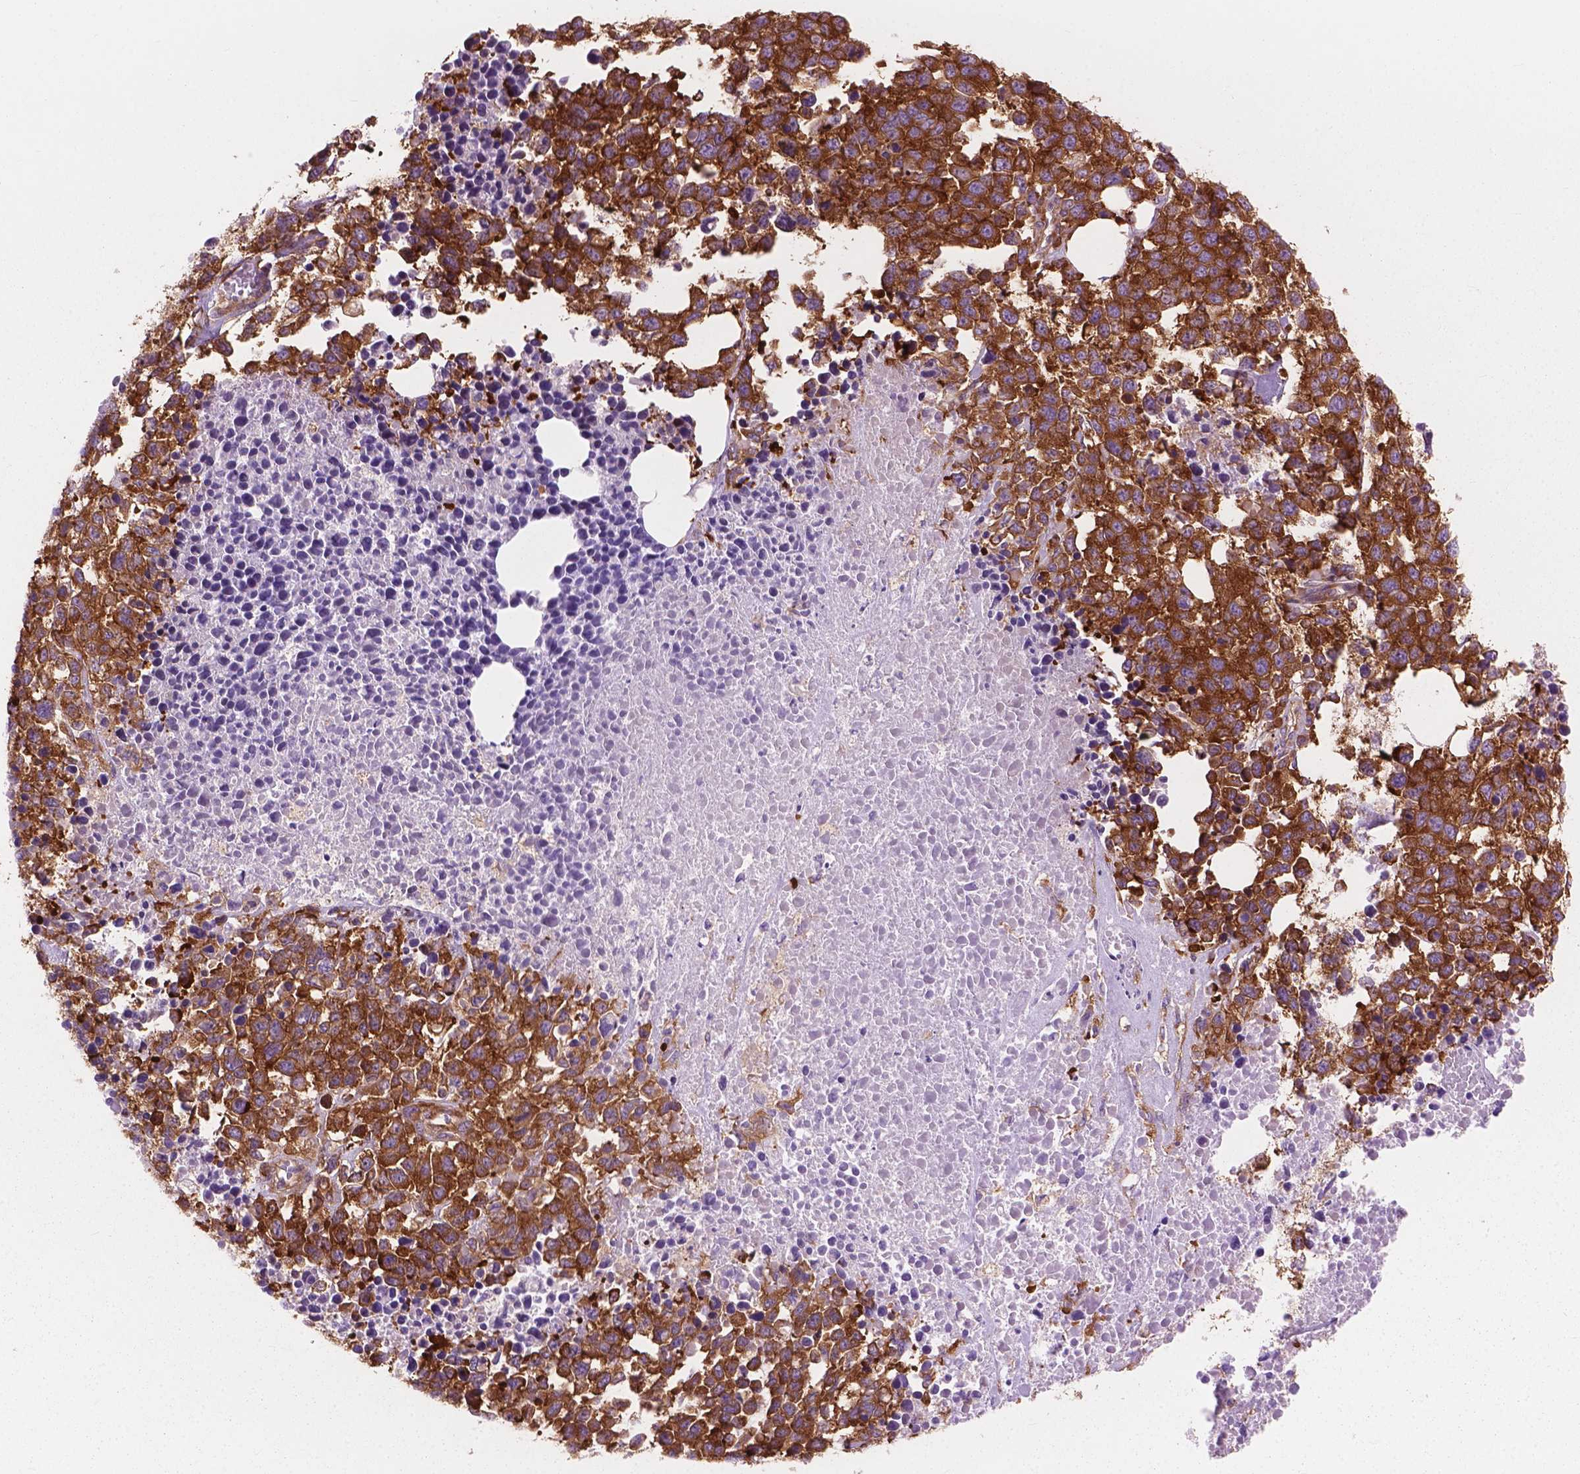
{"staining": {"intensity": "strong", "quantity": ">75%", "location": "cytoplasmic/membranous"}, "tissue": "melanoma", "cell_type": "Tumor cells", "image_type": "cancer", "snomed": [{"axis": "morphology", "description": "Malignant melanoma, Metastatic site"}, {"axis": "topography", "description": "Skin"}], "caption": "DAB (3,3'-diaminobenzidine) immunohistochemical staining of human malignant melanoma (metastatic site) reveals strong cytoplasmic/membranous protein positivity in about >75% of tumor cells.", "gene": "RPL37A", "patient": {"sex": "male", "age": 84}}